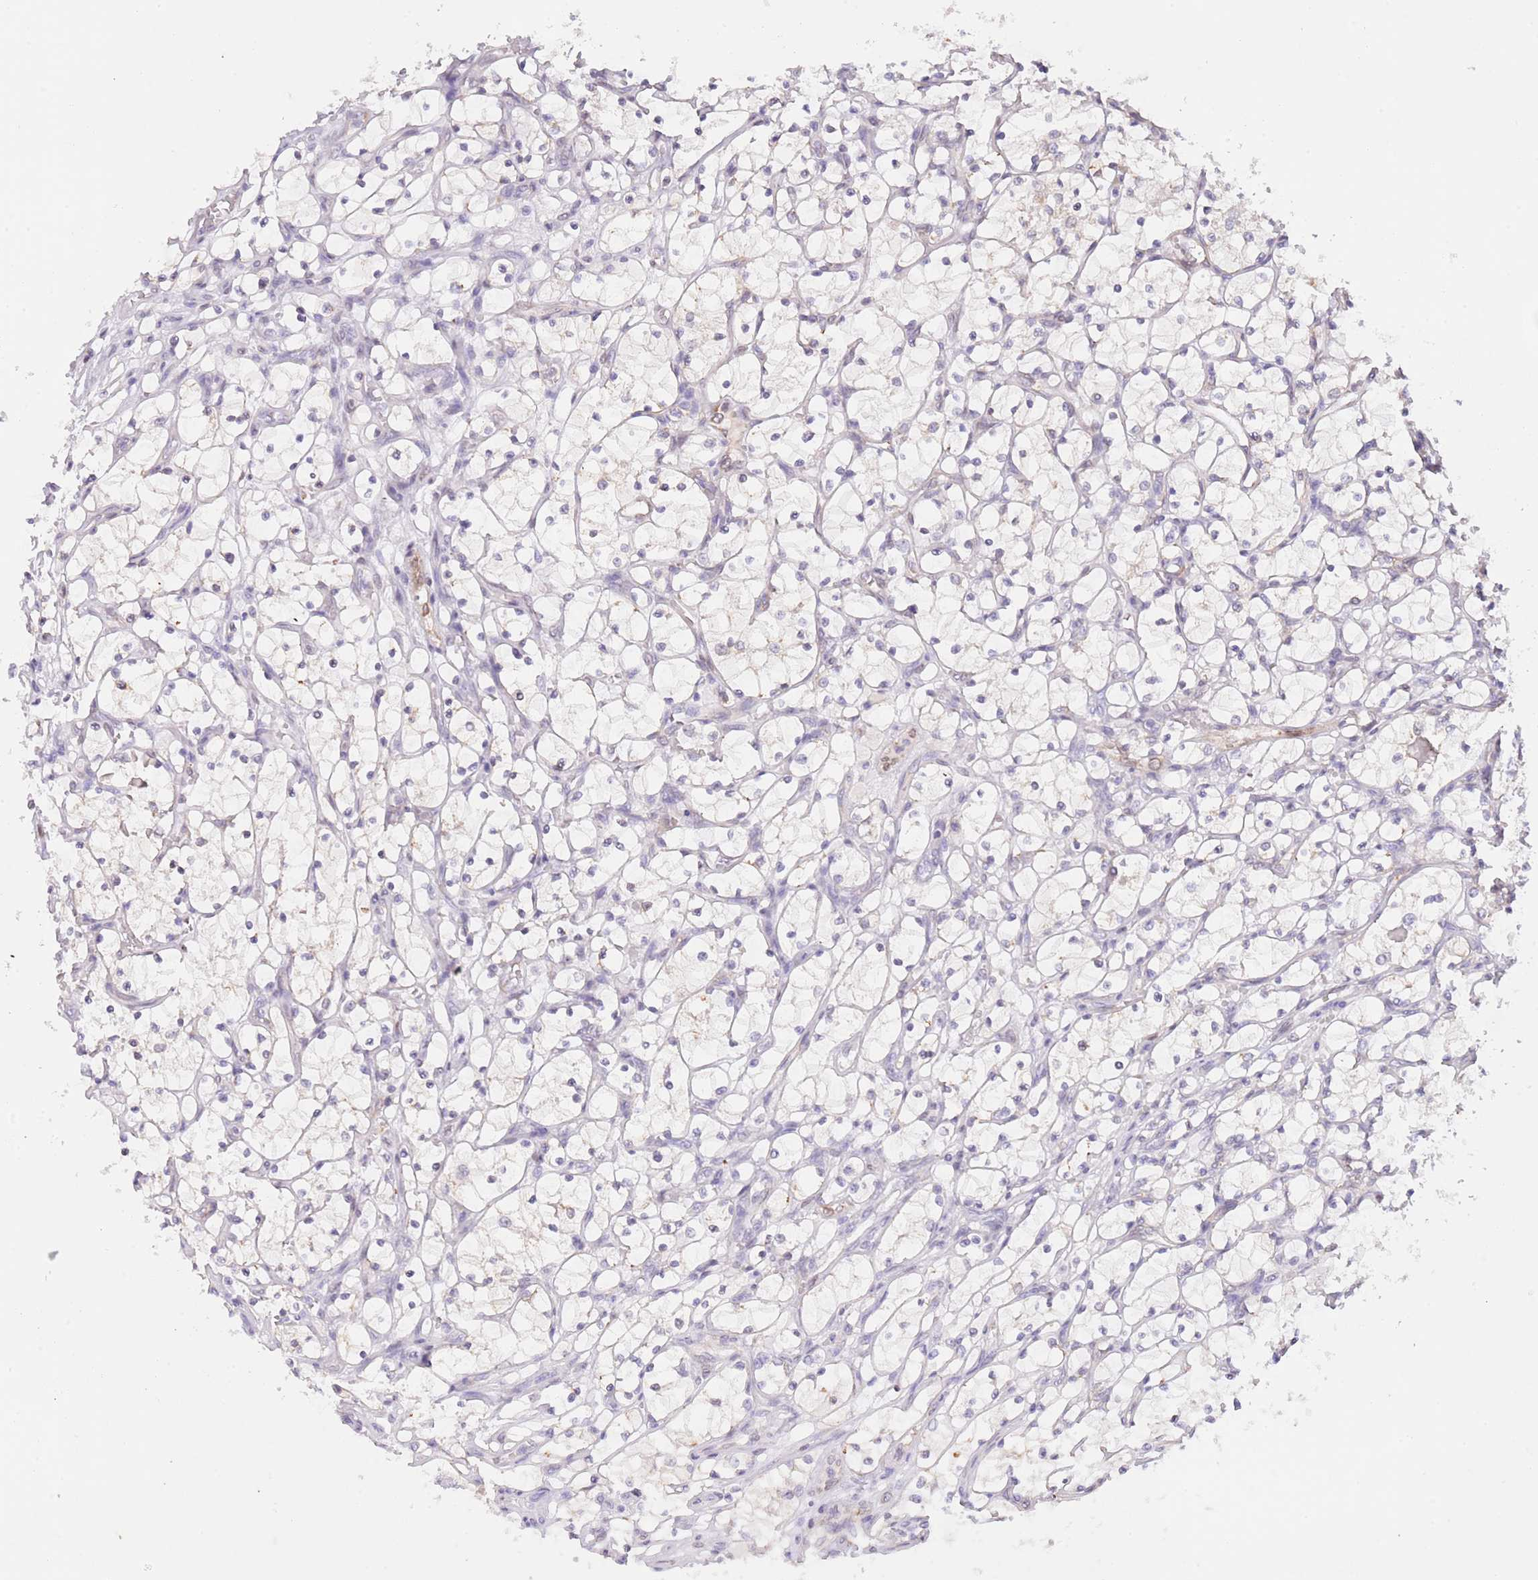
{"staining": {"intensity": "negative", "quantity": "none", "location": "none"}, "tissue": "renal cancer", "cell_type": "Tumor cells", "image_type": "cancer", "snomed": [{"axis": "morphology", "description": "Adenocarcinoma, NOS"}, {"axis": "topography", "description": "Kidney"}], "caption": "Tumor cells show no significant positivity in adenocarcinoma (renal).", "gene": "EBPL", "patient": {"sex": "female", "age": 69}}